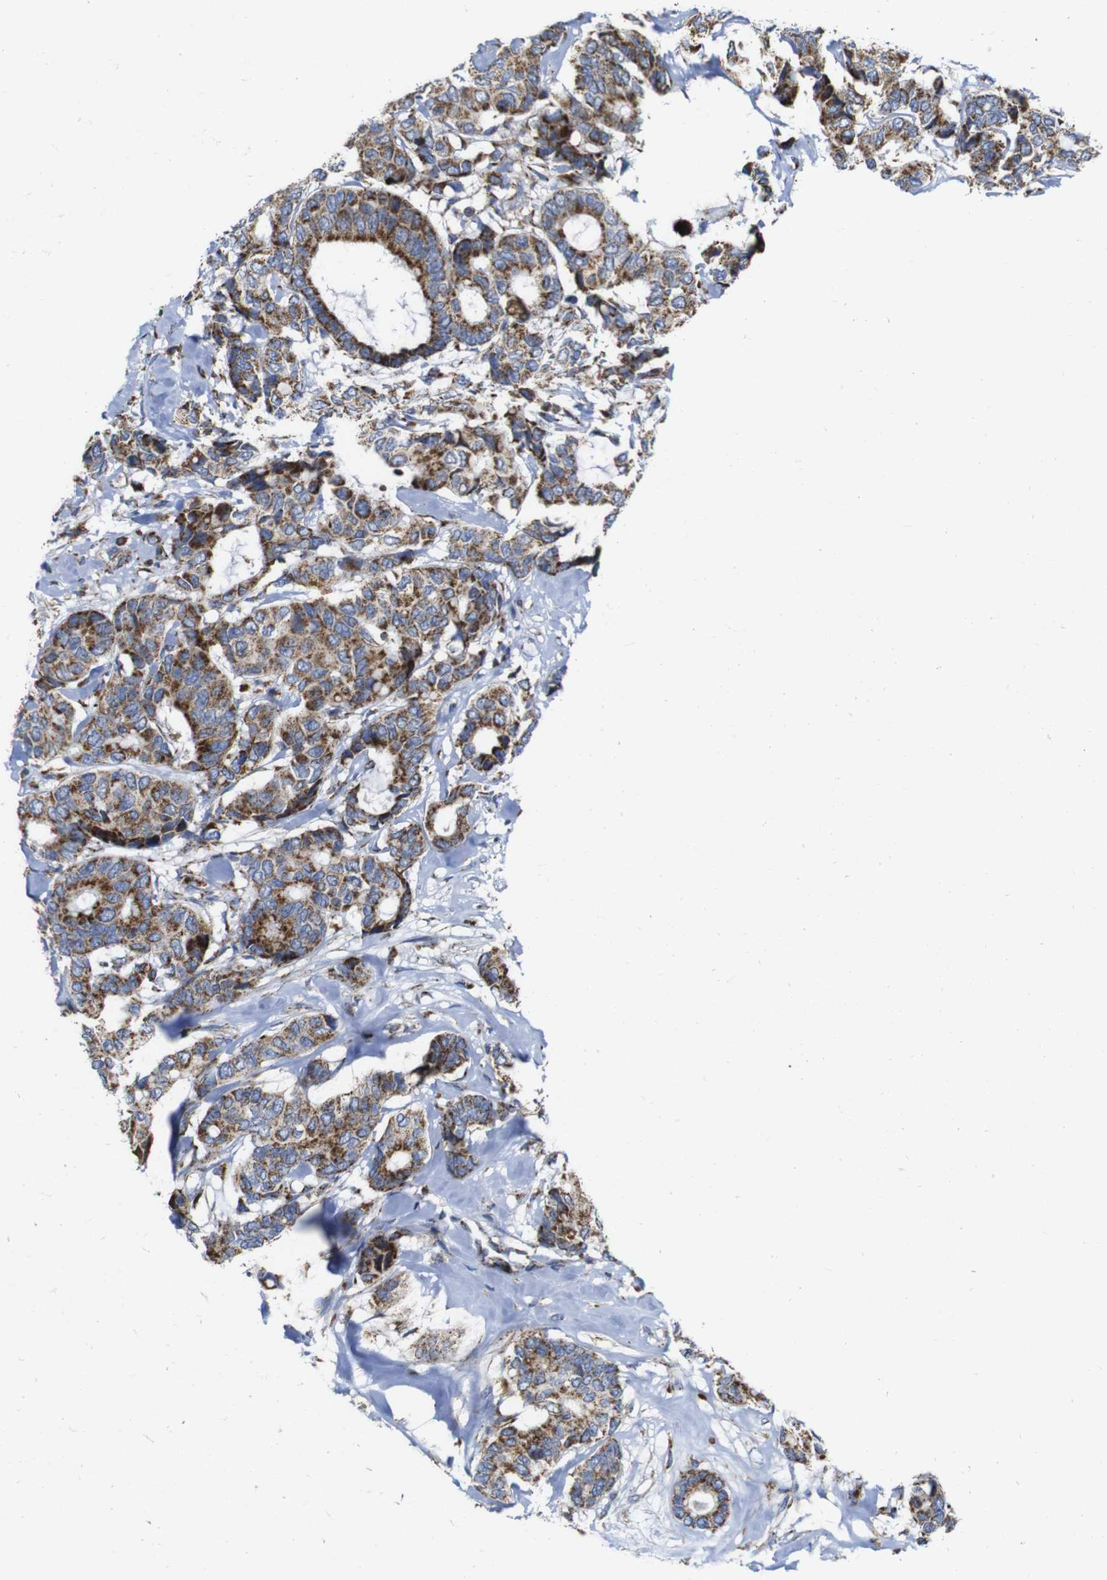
{"staining": {"intensity": "strong", "quantity": ">75%", "location": "cytoplasmic/membranous"}, "tissue": "breast cancer", "cell_type": "Tumor cells", "image_type": "cancer", "snomed": [{"axis": "morphology", "description": "Duct carcinoma"}, {"axis": "topography", "description": "Breast"}], "caption": "A brown stain highlights strong cytoplasmic/membranous expression of a protein in breast cancer (infiltrating ductal carcinoma) tumor cells.", "gene": "TMEM192", "patient": {"sex": "female", "age": 87}}